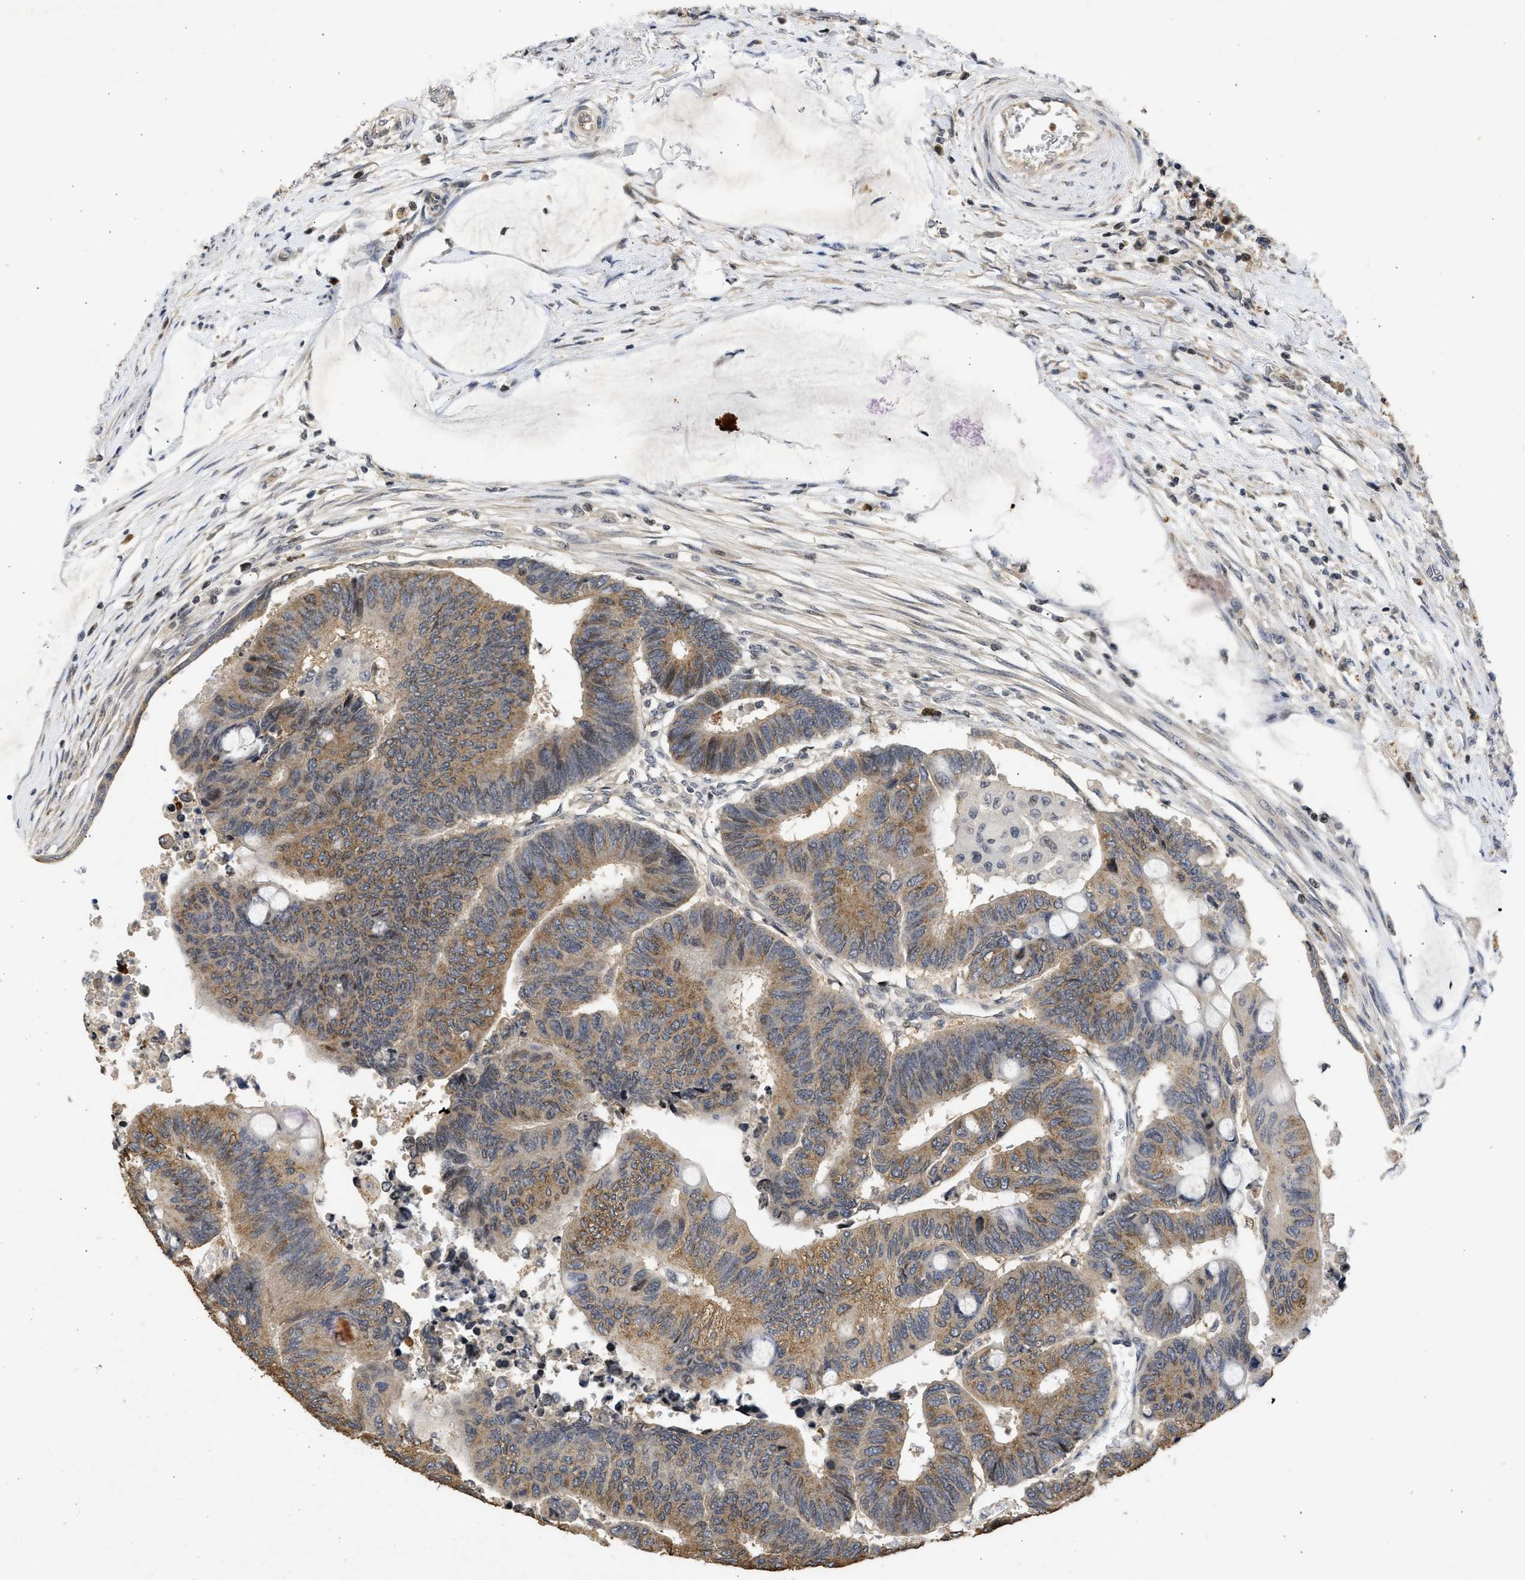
{"staining": {"intensity": "moderate", "quantity": ">75%", "location": "cytoplasmic/membranous"}, "tissue": "colorectal cancer", "cell_type": "Tumor cells", "image_type": "cancer", "snomed": [{"axis": "morphology", "description": "Normal tissue, NOS"}, {"axis": "morphology", "description": "Adenocarcinoma, NOS"}, {"axis": "topography", "description": "Rectum"}, {"axis": "topography", "description": "Peripheral nerve tissue"}], "caption": "Immunohistochemical staining of colorectal cancer demonstrates medium levels of moderate cytoplasmic/membranous protein expression in about >75% of tumor cells.", "gene": "ENSG00000142539", "patient": {"sex": "male", "age": 92}}